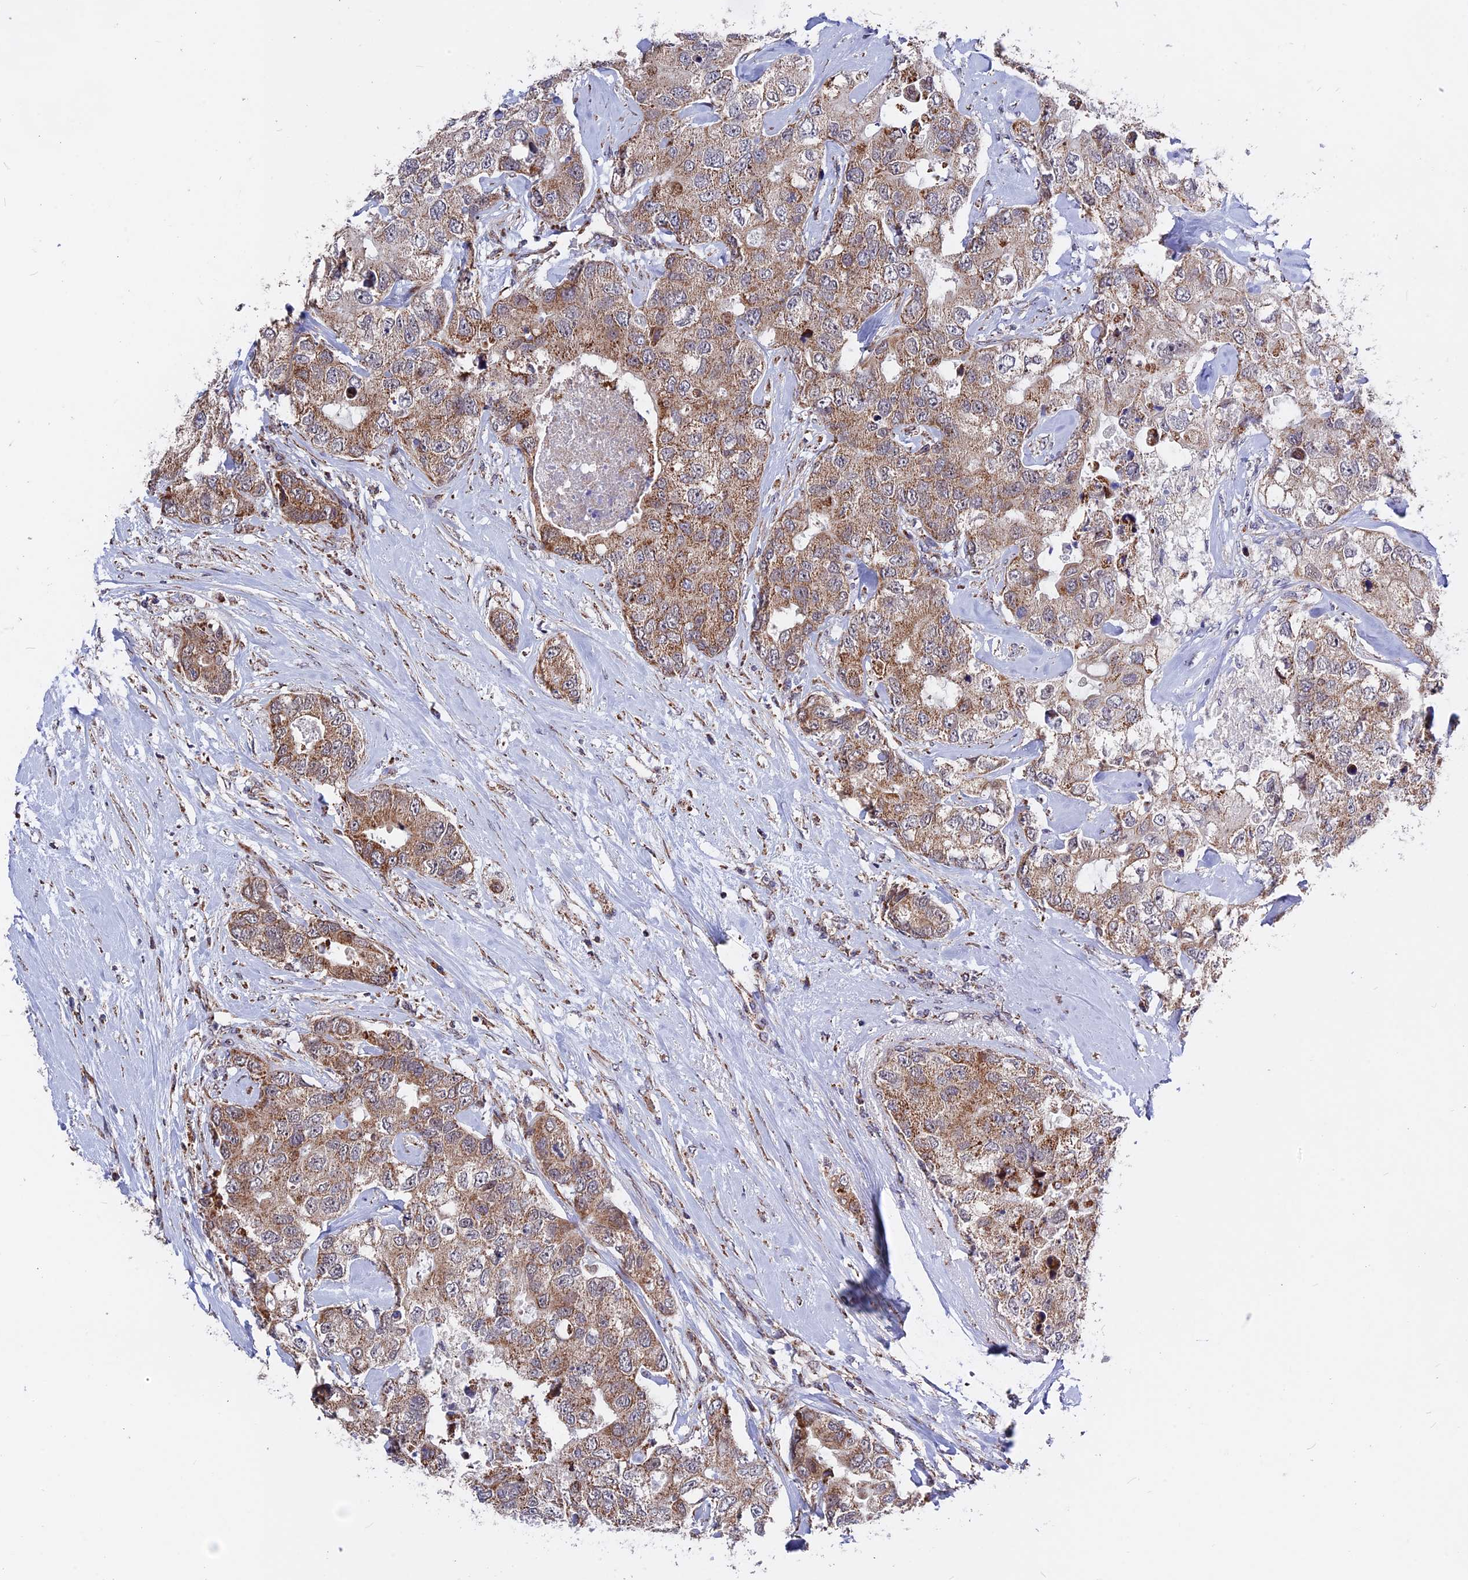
{"staining": {"intensity": "moderate", "quantity": ">75%", "location": "cytoplasmic/membranous"}, "tissue": "breast cancer", "cell_type": "Tumor cells", "image_type": "cancer", "snomed": [{"axis": "morphology", "description": "Duct carcinoma"}, {"axis": "topography", "description": "Breast"}], "caption": "Moderate cytoplasmic/membranous positivity is seen in approximately >75% of tumor cells in breast cancer (infiltrating ductal carcinoma).", "gene": "FAM174C", "patient": {"sex": "female", "age": 62}}